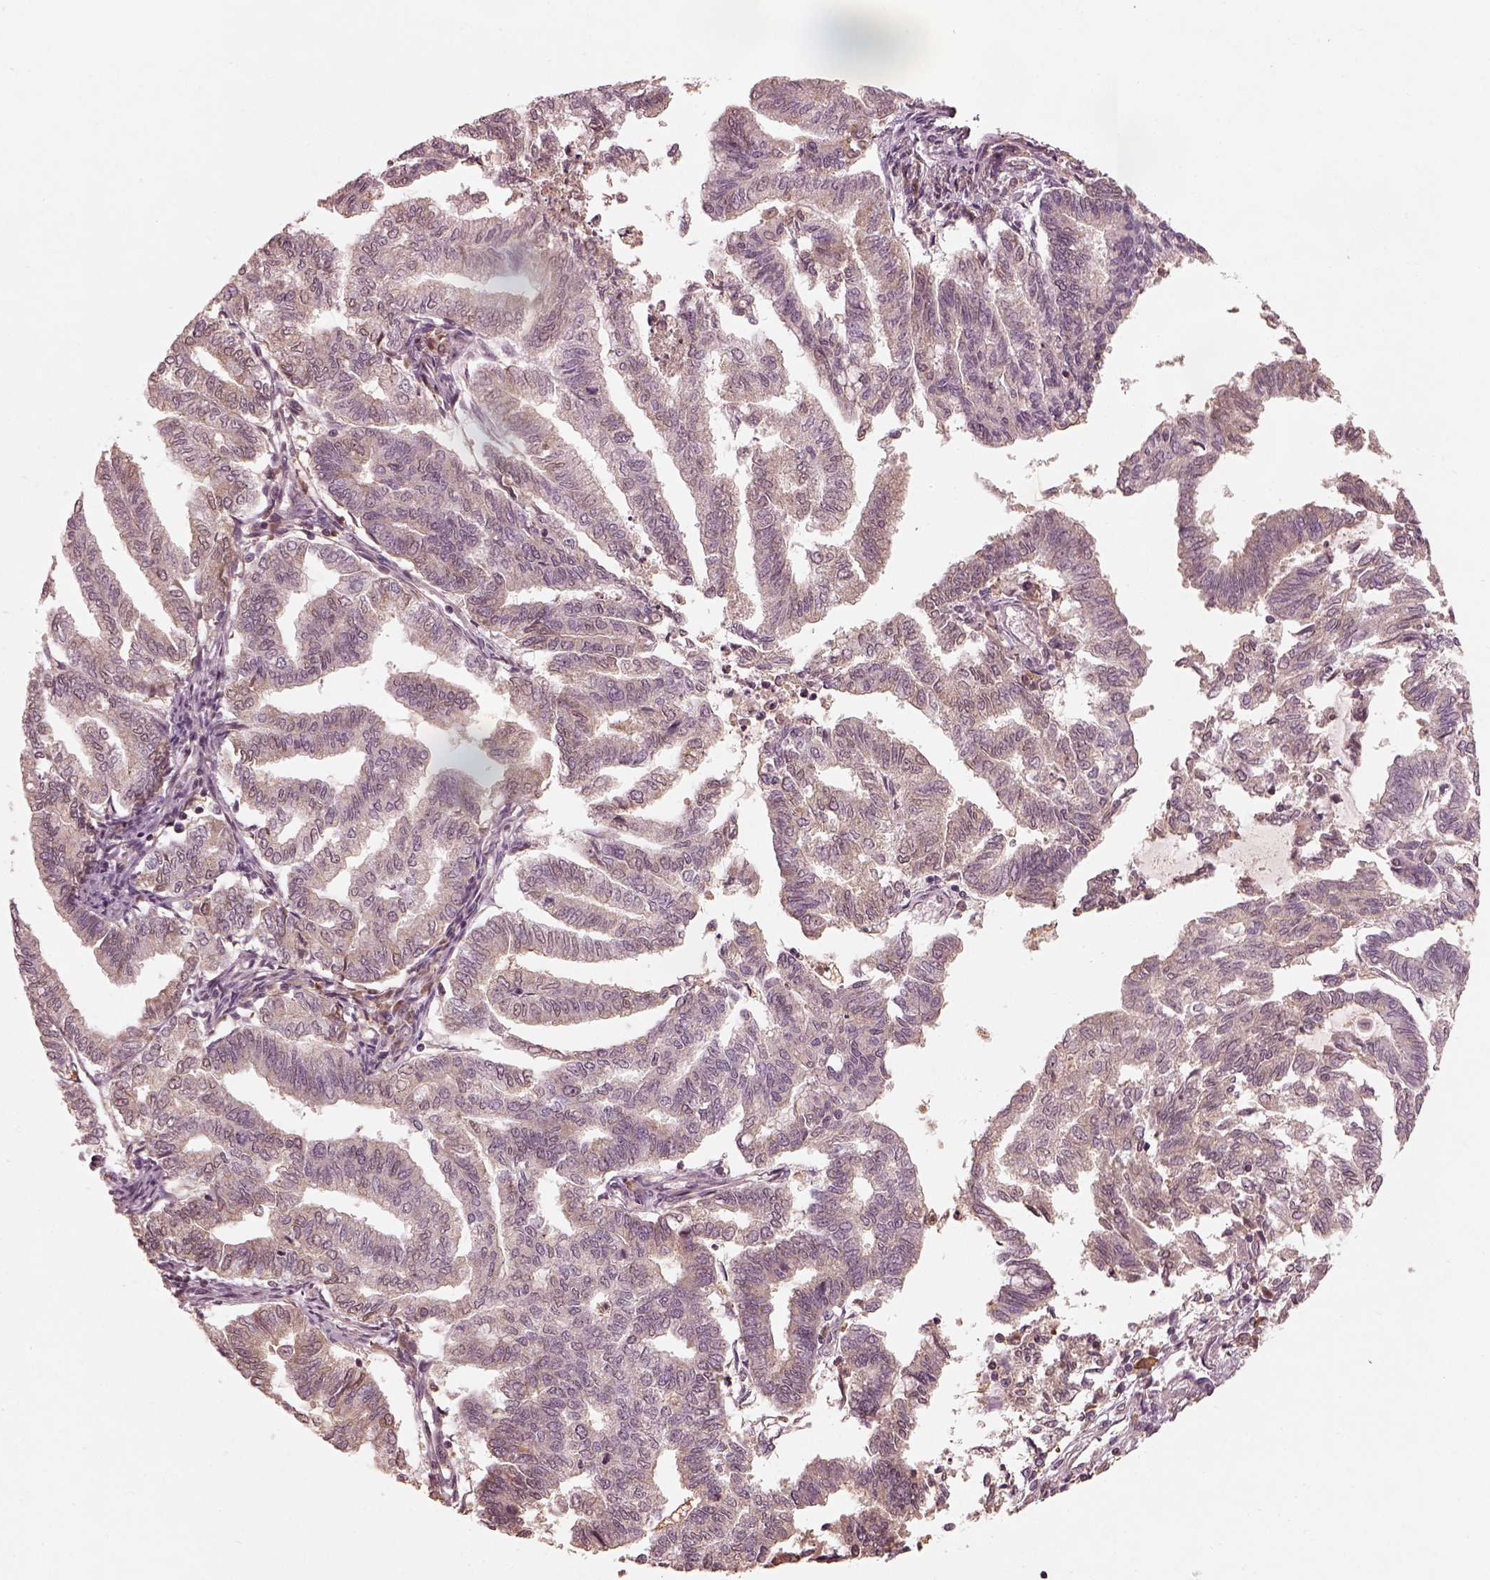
{"staining": {"intensity": "negative", "quantity": "none", "location": "none"}, "tissue": "endometrial cancer", "cell_type": "Tumor cells", "image_type": "cancer", "snomed": [{"axis": "morphology", "description": "Adenocarcinoma, NOS"}, {"axis": "topography", "description": "Endometrium"}], "caption": "Immunohistochemistry photomicrograph of neoplastic tissue: endometrial cancer (adenocarcinoma) stained with DAB (3,3'-diaminobenzidine) reveals no significant protein positivity in tumor cells.", "gene": "CALR3", "patient": {"sex": "female", "age": 79}}